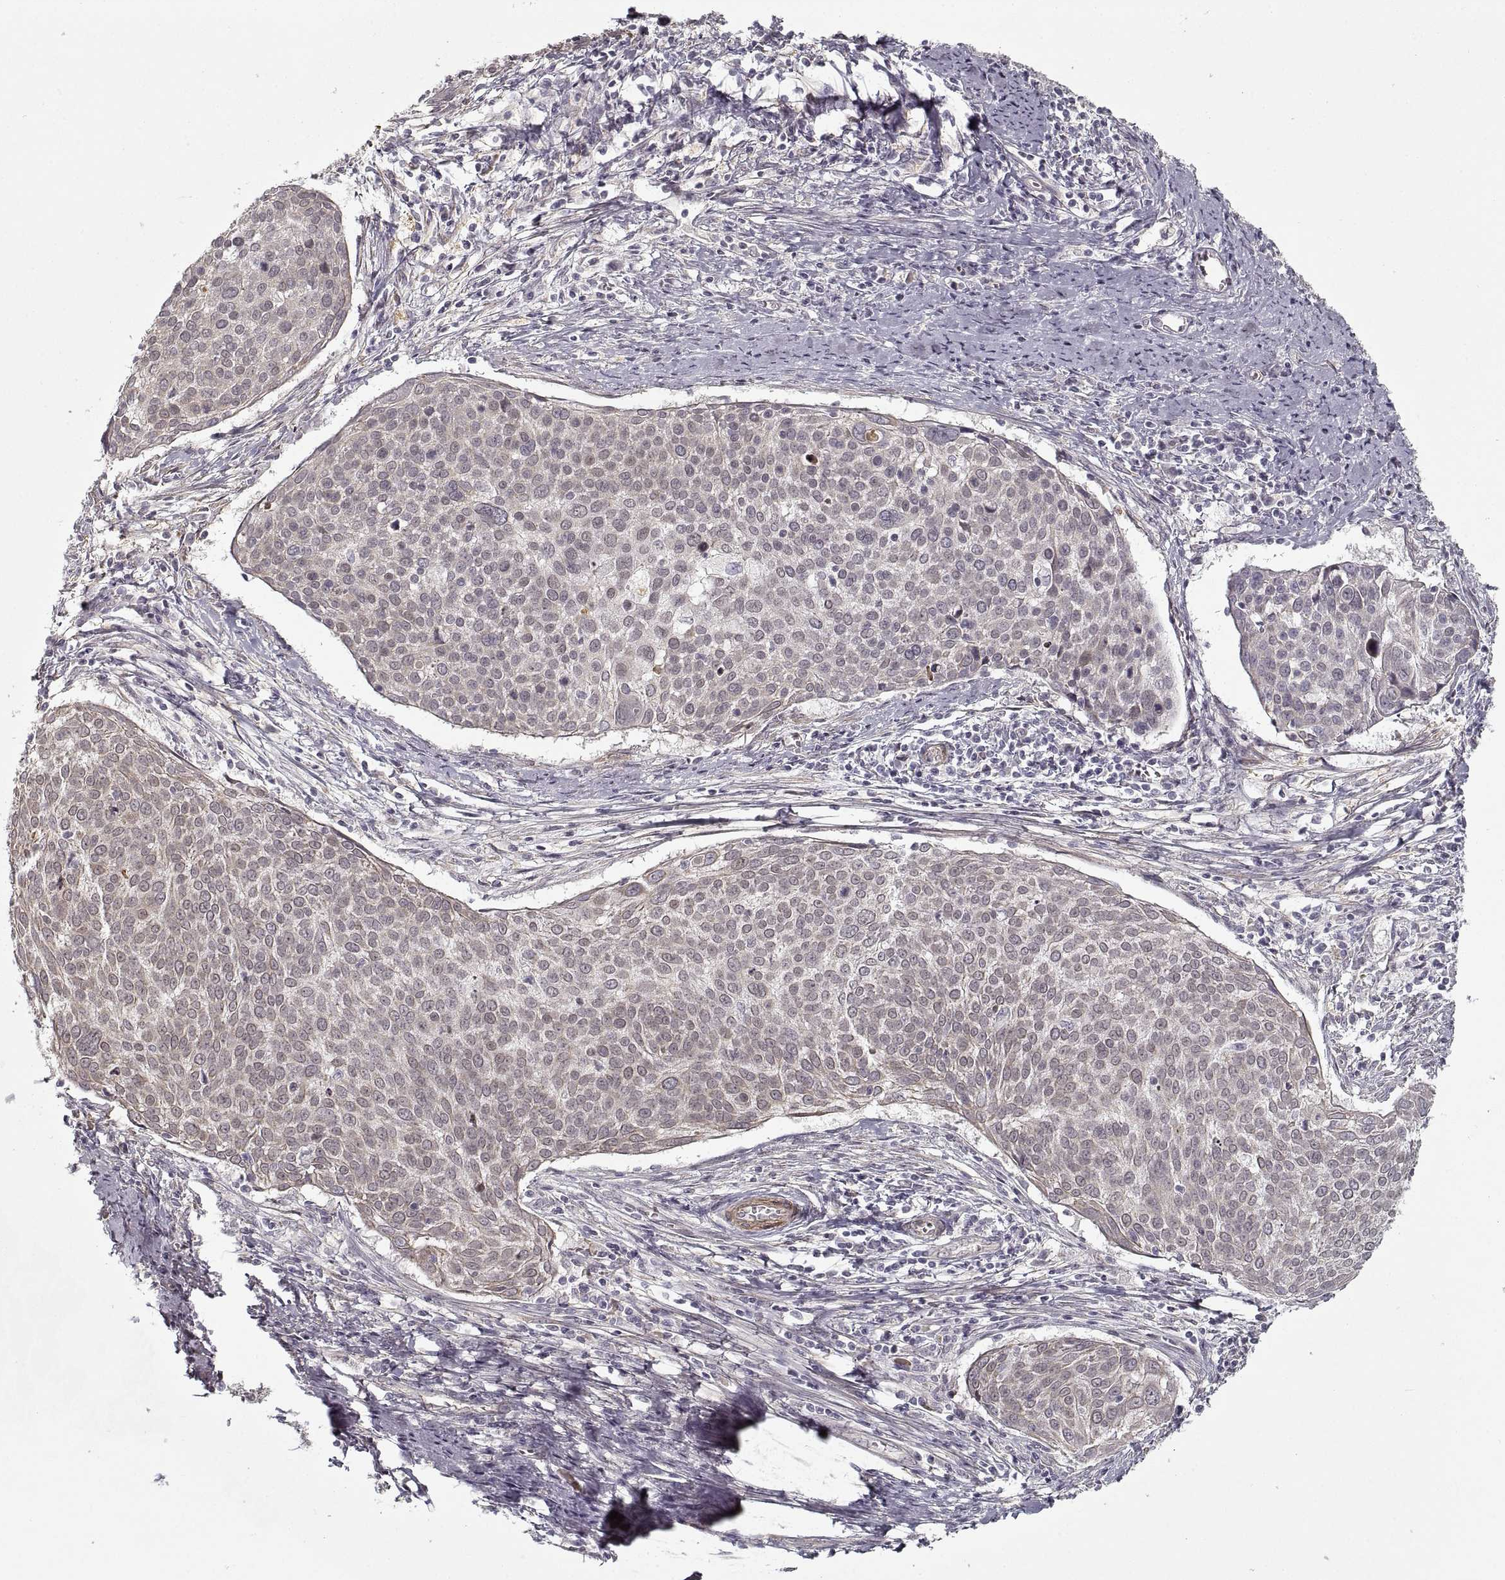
{"staining": {"intensity": "negative", "quantity": "none", "location": "none"}, "tissue": "cervical cancer", "cell_type": "Tumor cells", "image_type": "cancer", "snomed": [{"axis": "morphology", "description": "Squamous cell carcinoma, NOS"}, {"axis": "topography", "description": "Cervix"}], "caption": "Tumor cells show no significant positivity in cervical cancer (squamous cell carcinoma).", "gene": "LAMB2", "patient": {"sex": "female", "age": 39}}